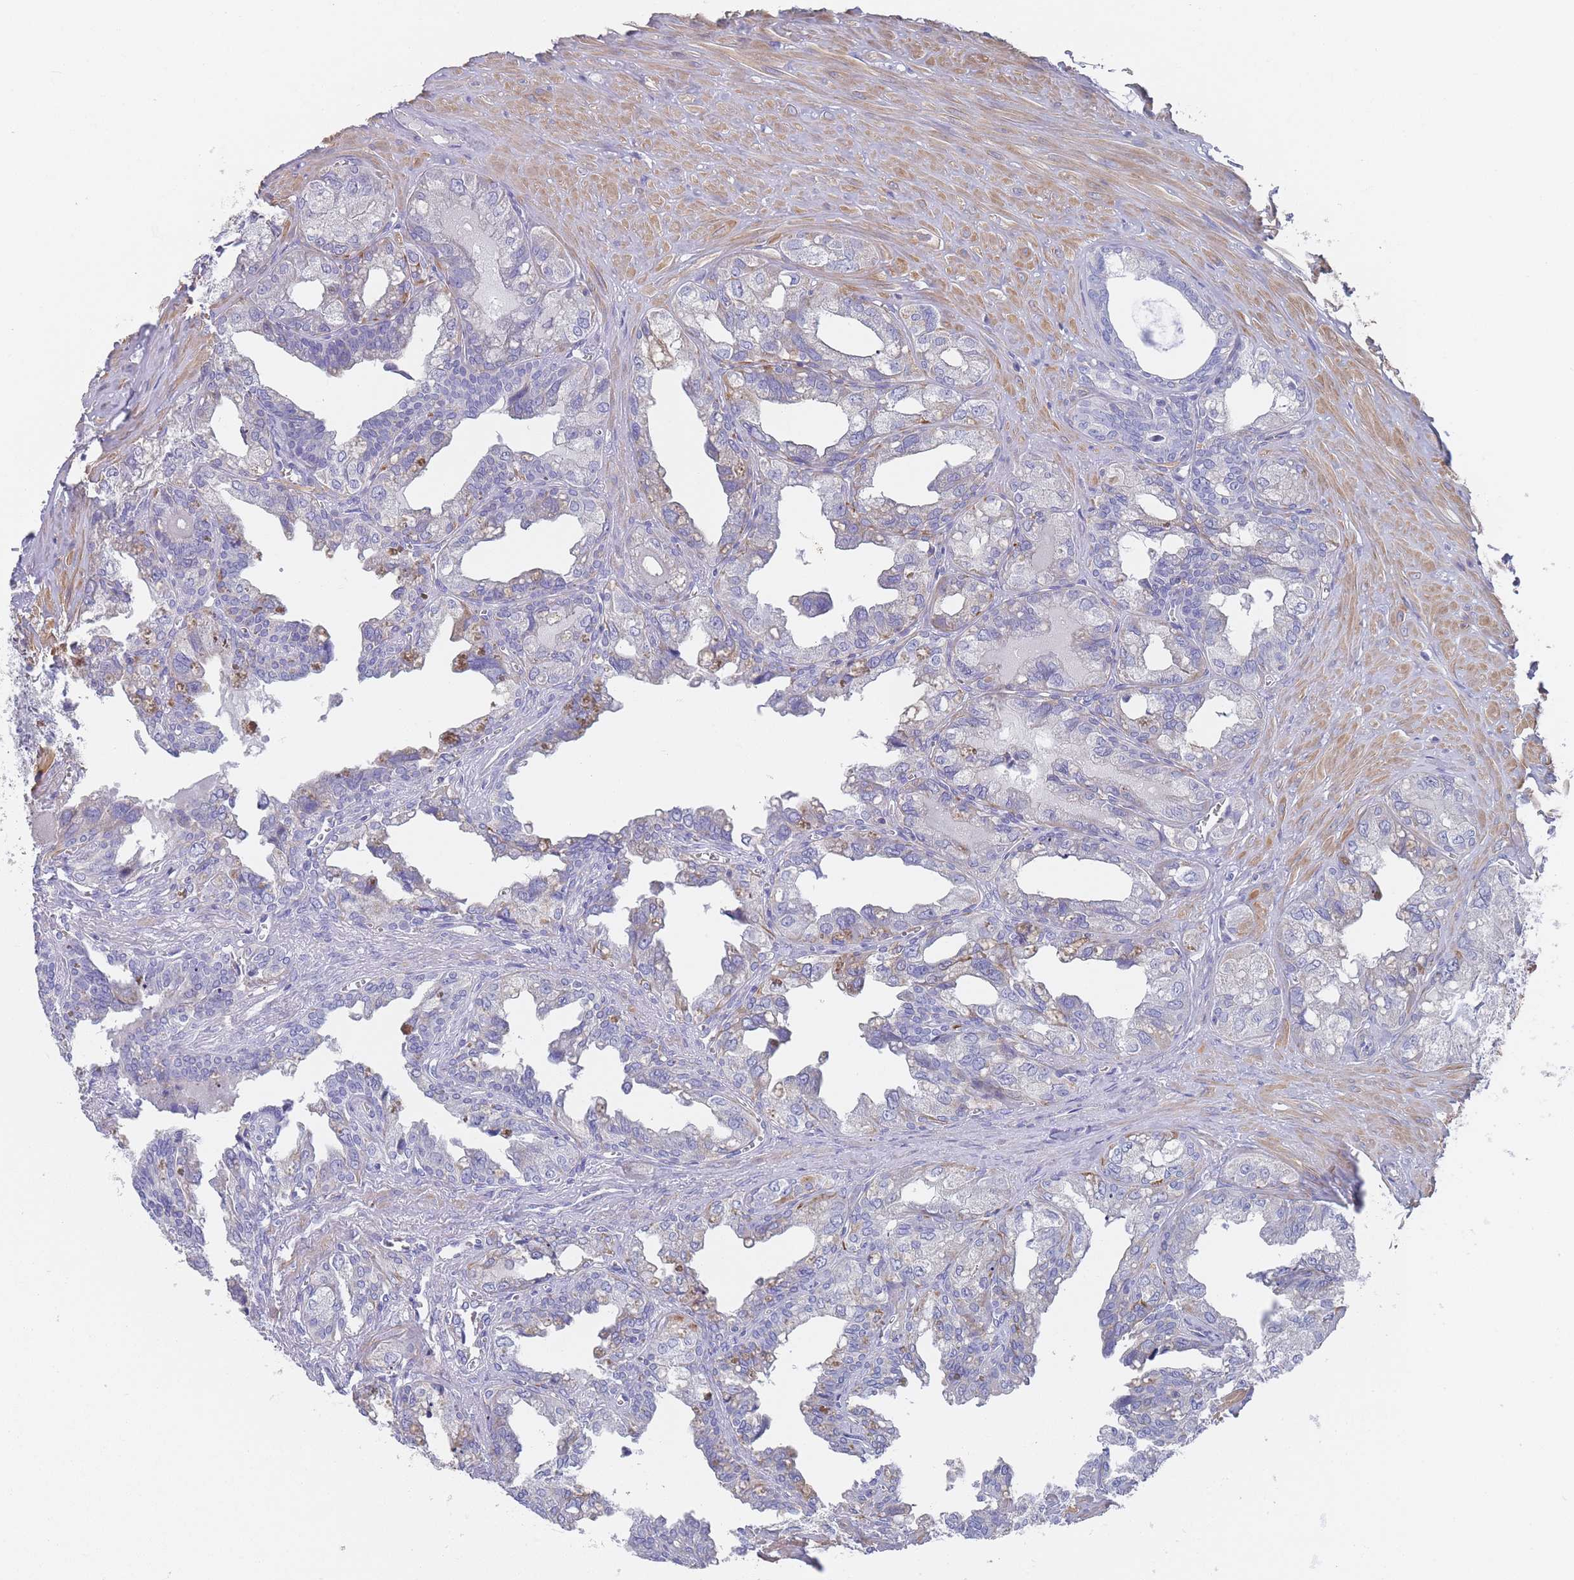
{"staining": {"intensity": "negative", "quantity": "none", "location": "none"}, "tissue": "seminal vesicle", "cell_type": "Glandular cells", "image_type": "normal", "snomed": [{"axis": "morphology", "description": "Normal tissue, NOS"}, {"axis": "topography", "description": "Seminal veicle"}], "caption": "An immunohistochemistry micrograph of normal seminal vesicle is shown. There is no staining in glandular cells of seminal vesicle.", "gene": "SCCPDH", "patient": {"sex": "male", "age": 67}}